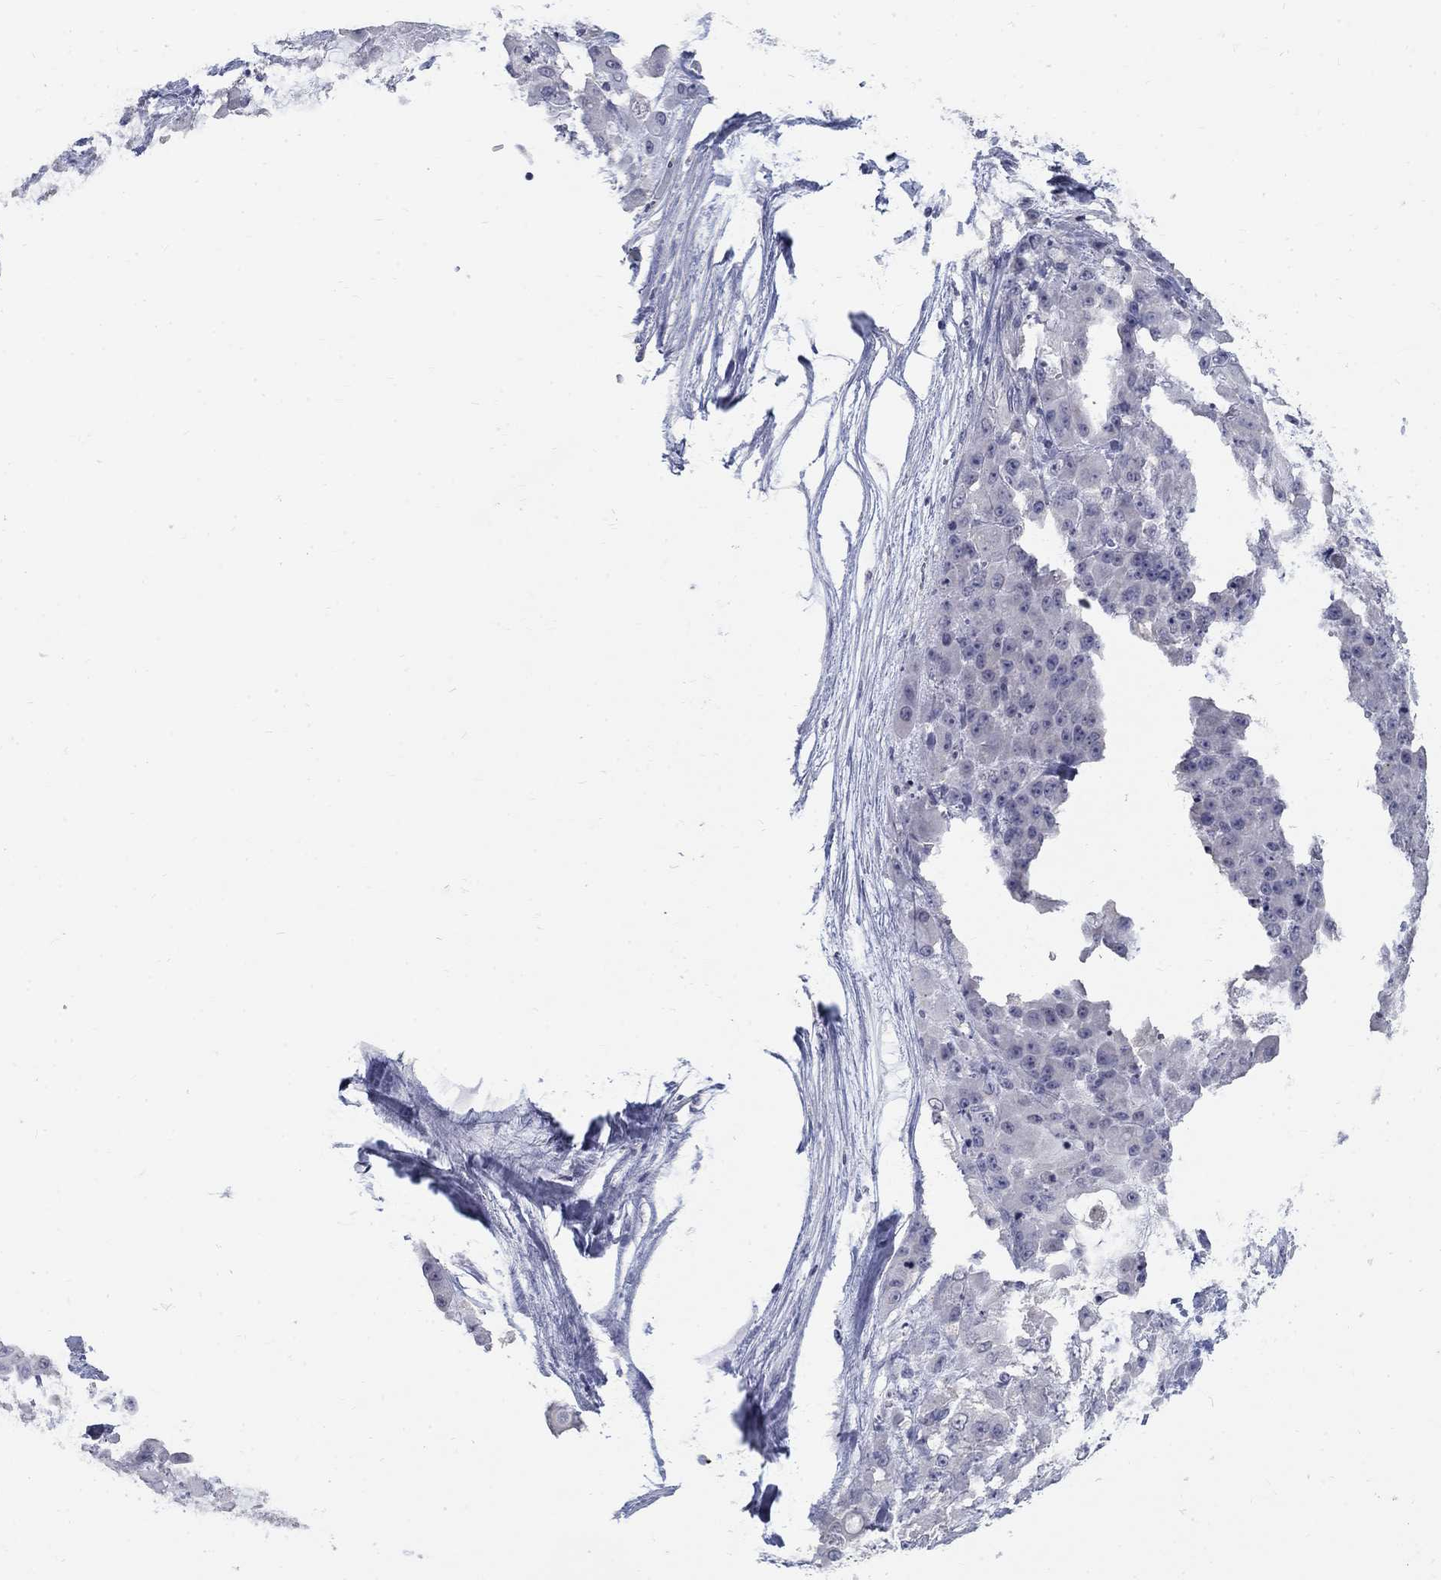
{"staining": {"intensity": "negative", "quantity": "none", "location": "none"}, "tissue": "stomach cancer", "cell_type": "Tumor cells", "image_type": "cancer", "snomed": [{"axis": "morphology", "description": "Adenocarcinoma, NOS"}, {"axis": "topography", "description": "Stomach"}], "caption": "Immunohistochemistry micrograph of stomach cancer stained for a protein (brown), which demonstrates no positivity in tumor cells.", "gene": "PTH1R", "patient": {"sex": "female", "age": 76}}